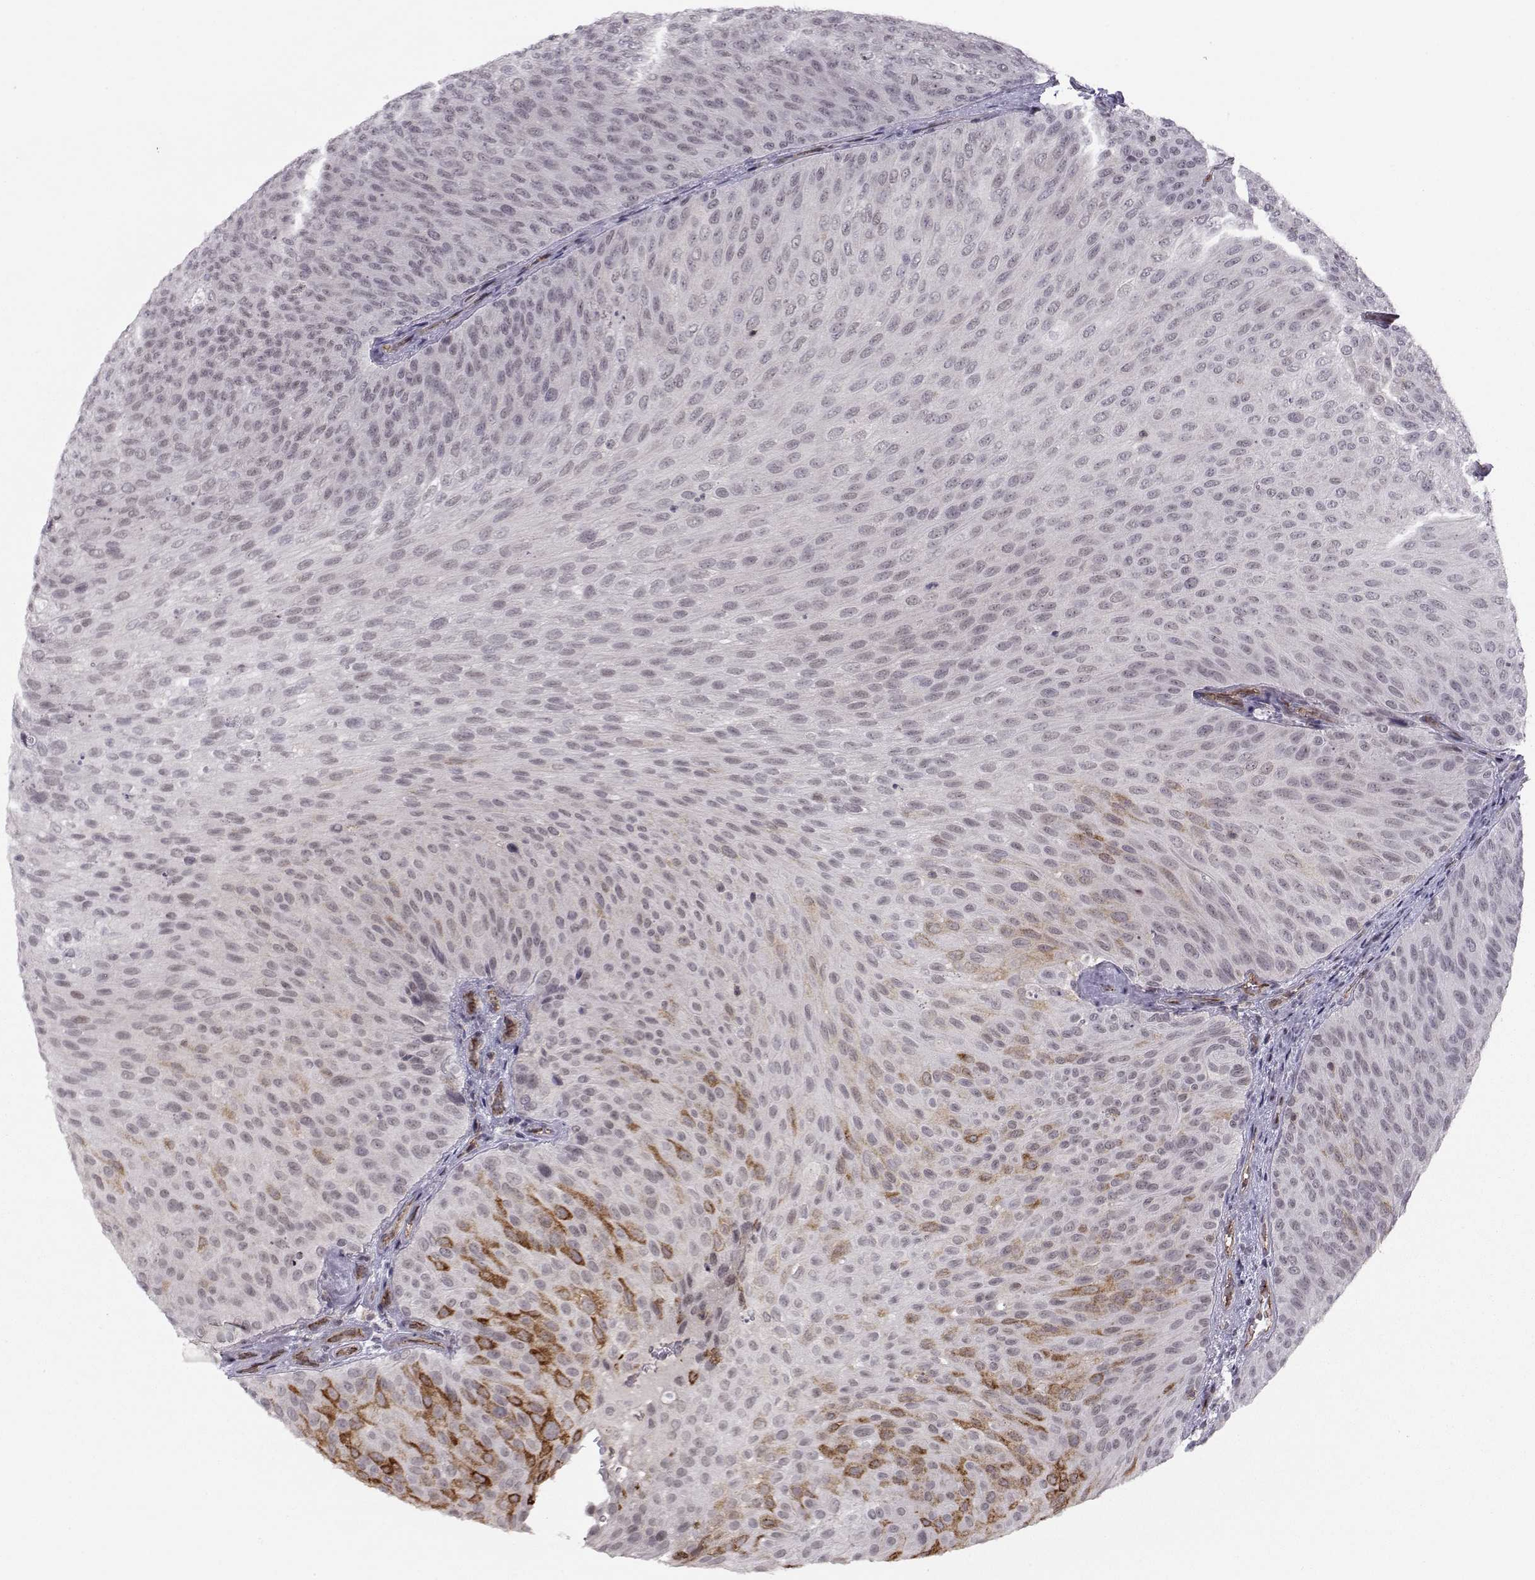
{"staining": {"intensity": "strong", "quantity": "<25%", "location": "cytoplasmic/membranous"}, "tissue": "urothelial cancer", "cell_type": "Tumor cells", "image_type": "cancer", "snomed": [{"axis": "morphology", "description": "Urothelial carcinoma, Low grade"}, {"axis": "topography", "description": "Urinary bladder"}], "caption": "This image demonstrates urothelial cancer stained with immunohistochemistry (IHC) to label a protein in brown. The cytoplasmic/membranous of tumor cells show strong positivity for the protein. Nuclei are counter-stained blue.", "gene": "KIF13B", "patient": {"sex": "male", "age": 78}}